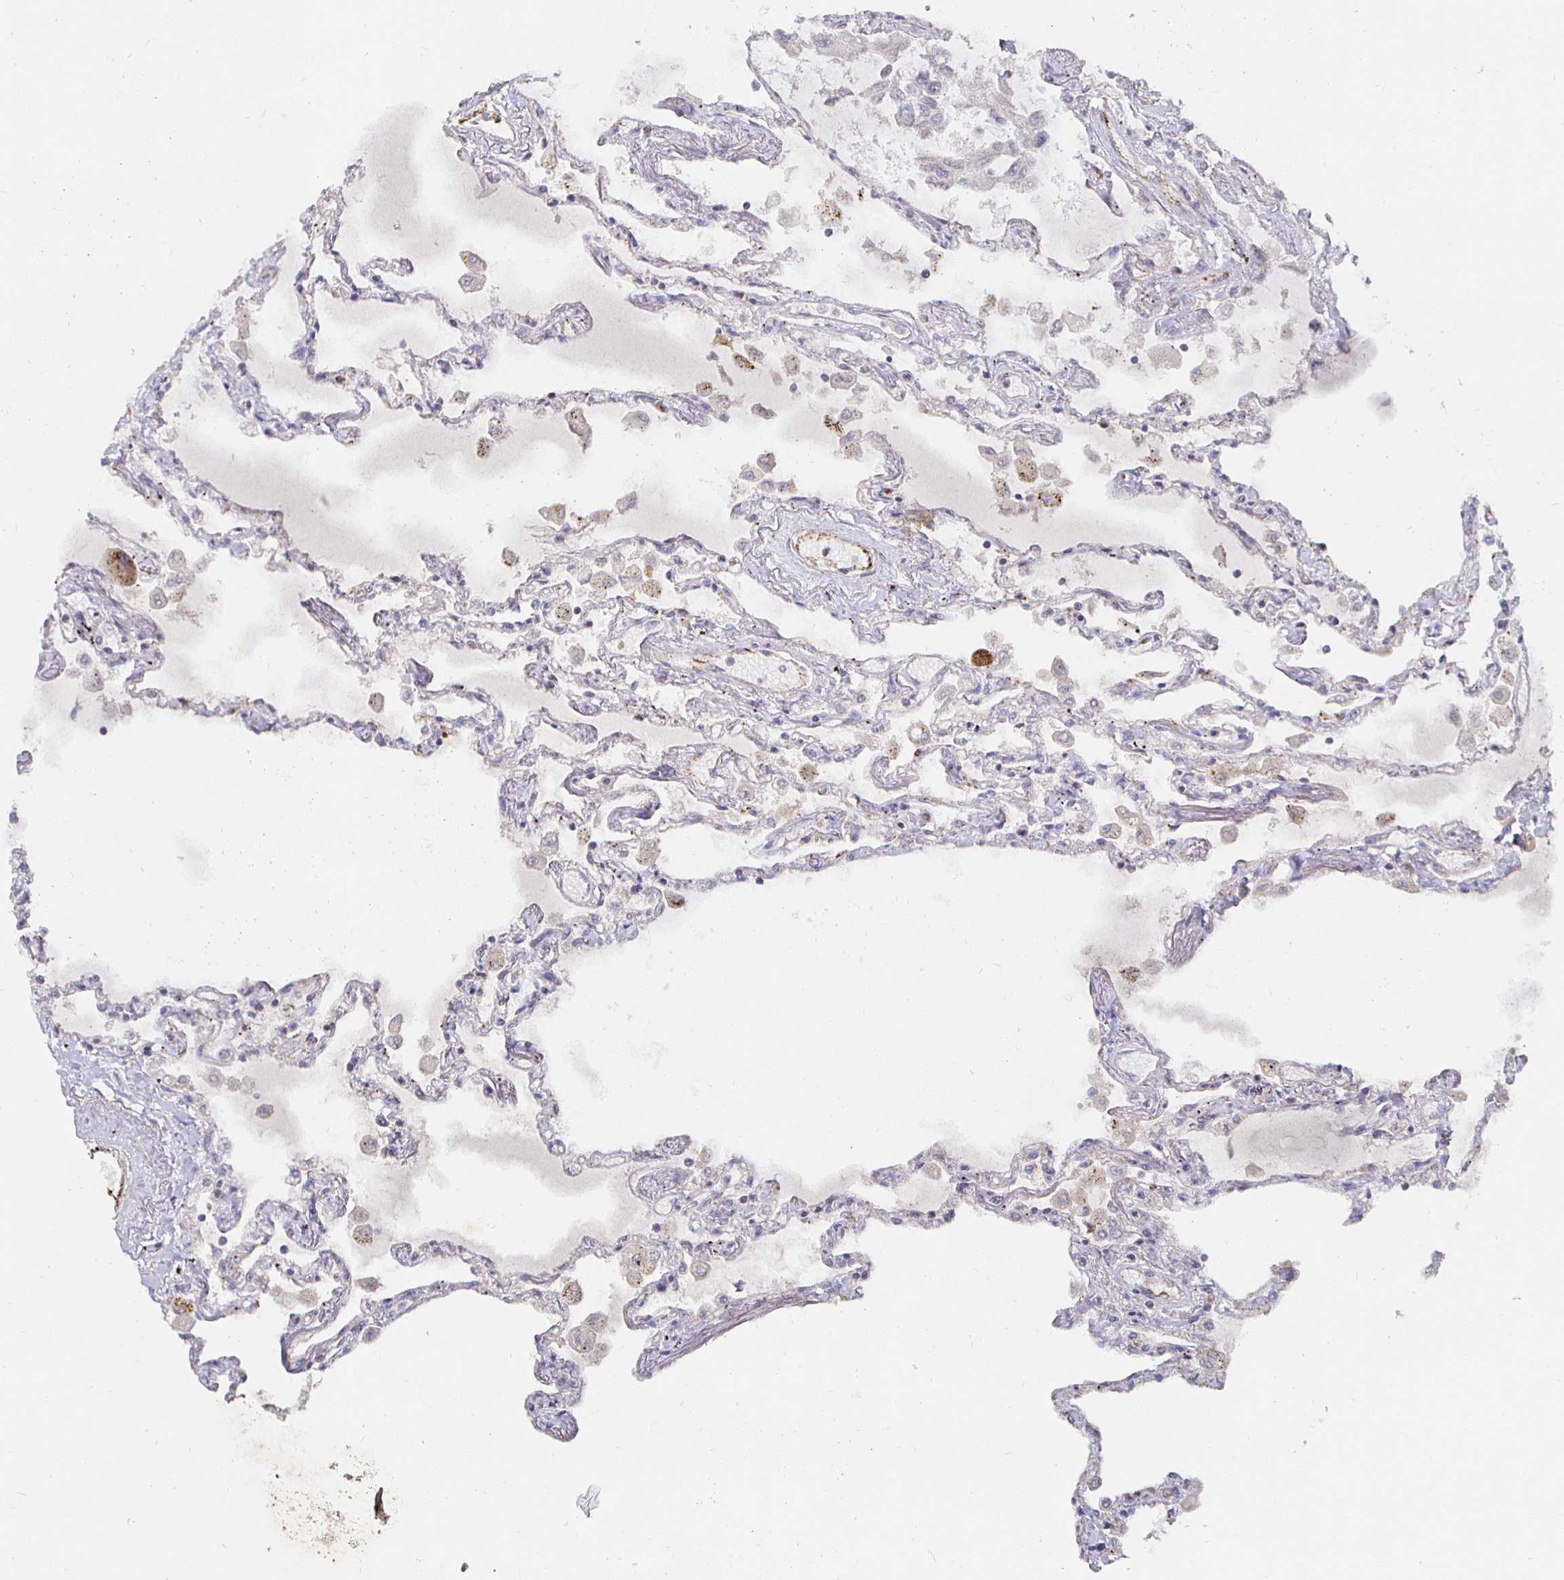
{"staining": {"intensity": "negative", "quantity": "none", "location": "none"}, "tissue": "lung", "cell_type": "Alveolar cells", "image_type": "normal", "snomed": [{"axis": "morphology", "description": "Normal tissue, NOS"}, {"axis": "morphology", "description": "Adenocarcinoma, NOS"}, {"axis": "topography", "description": "Cartilage tissue"}, {"axis": "topography", "description": "Lung"}], "caption": "DAB immunohistochemical staining of benign human lung displays no significant expression in alveolar cells. (DAB immunohistochemistry (IHC) visualized using brightfield microscopy, high magnification).", "gene": "NRSN1", "patient": {"sex": "female", "age": 67}}